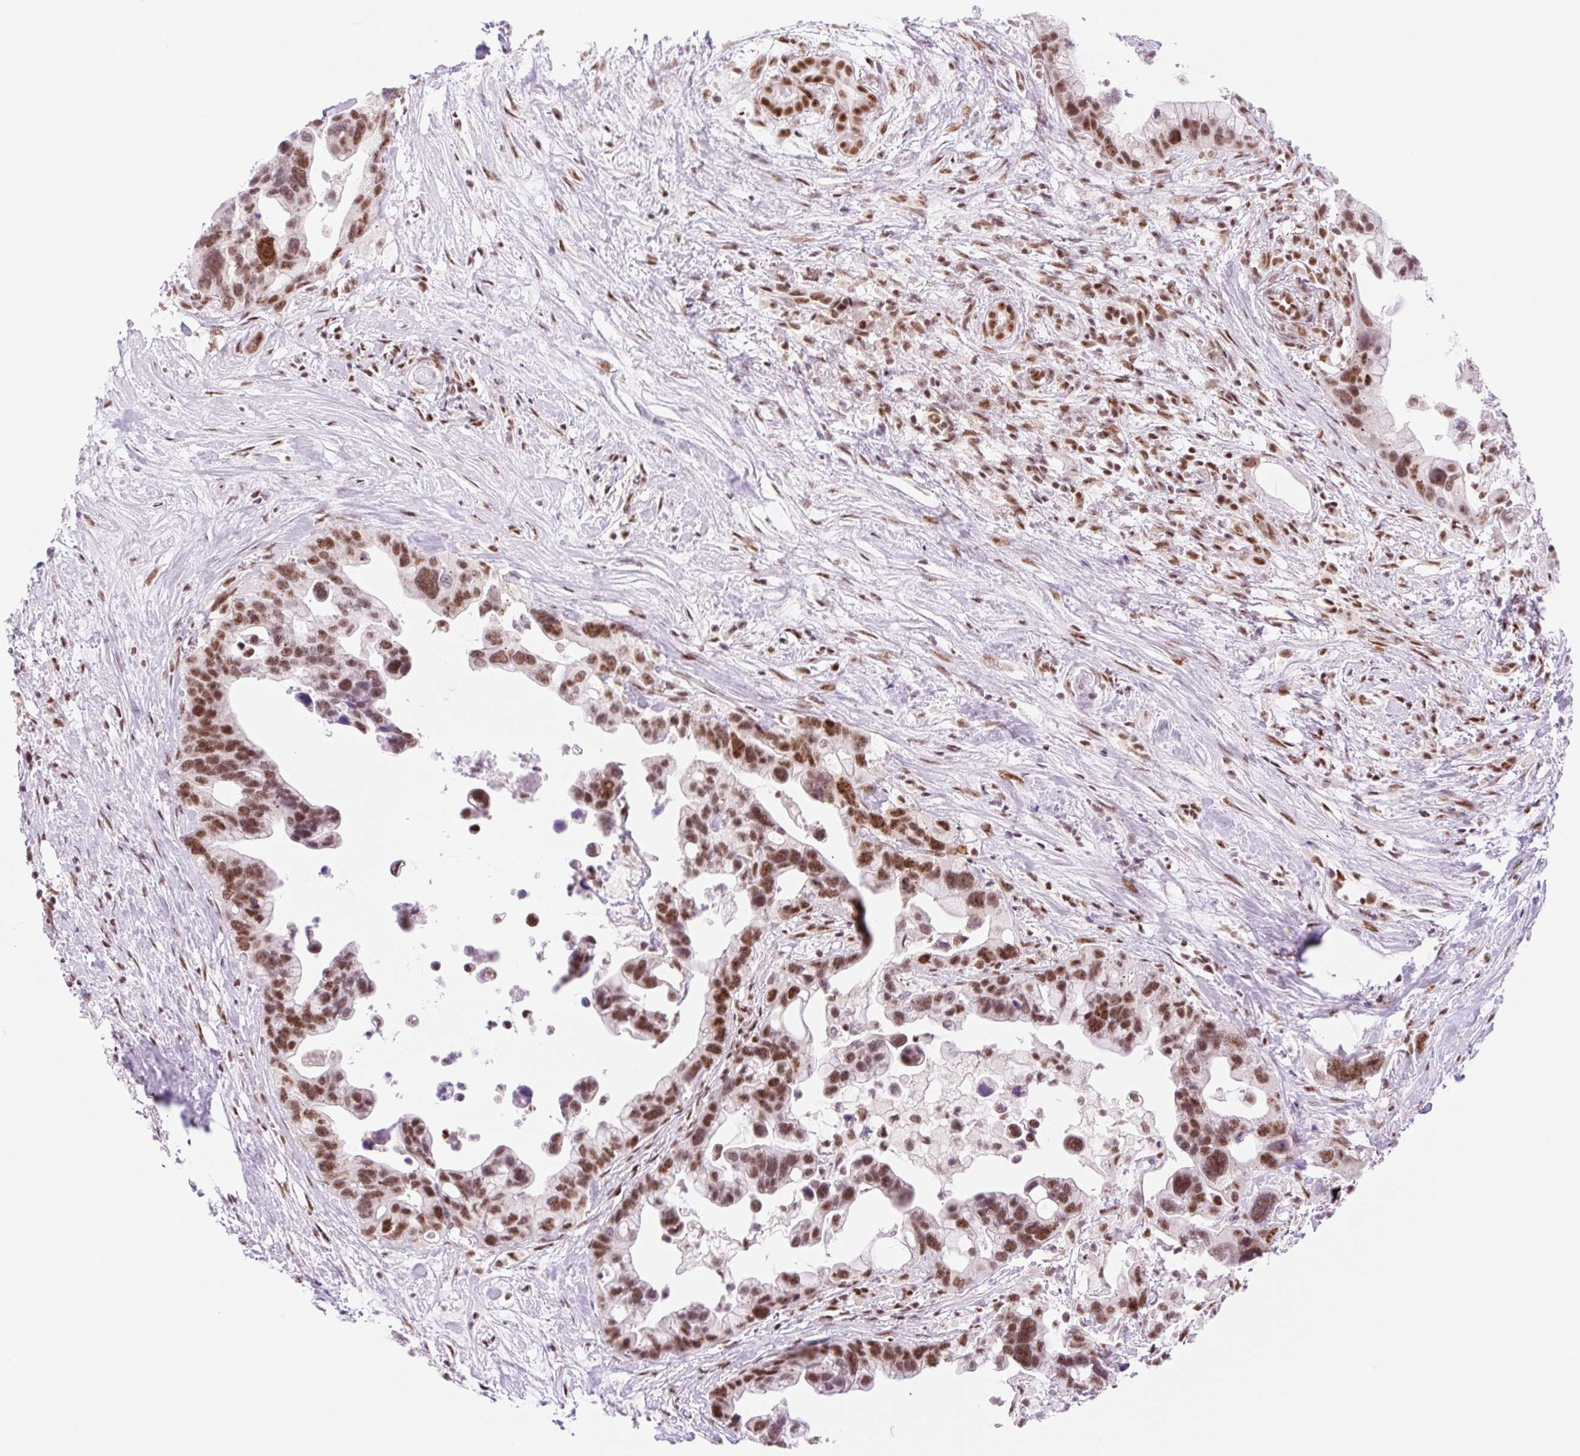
{"staining": {"intensity": "strong", "quantity": ">75%", "location": "nuclear"}, "tissue": "pancreatic cancer", "cell_type": "Tumor cells", "image_type": "cancer", "snomed": [{"axis": "morphology", "description": "Adenocarcinoma, NOS"}, {"axis": "topography", "description": "Pancreas"}], "caption": "IHC micrograph of human pancreatic cancer (adenocarcinoma) stained for a protein (brown), which displays high levels of strong nuclear positivity in about >75% of tumor cells.", "gene": "PRDM11", "patient": {"sex": "female", "age": 83}}